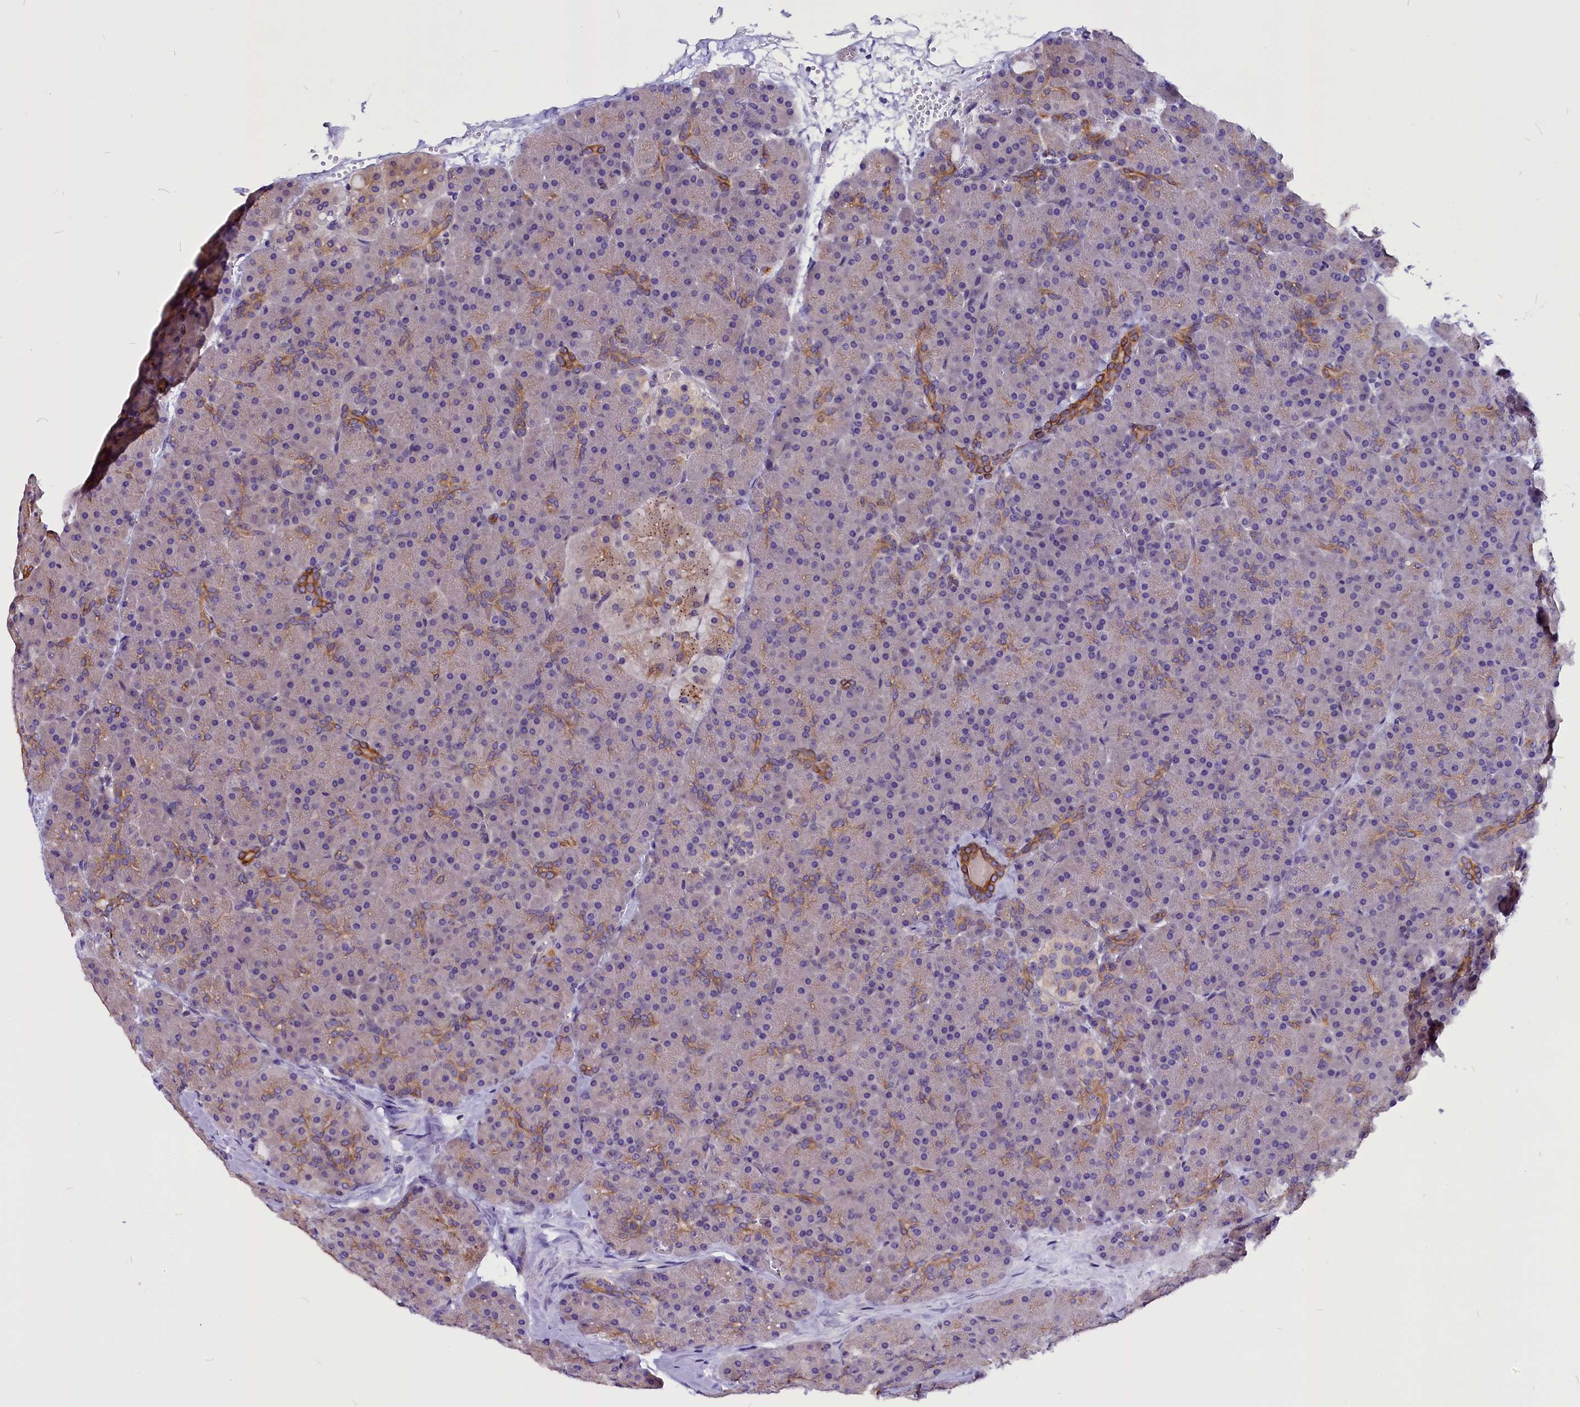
{"staining": {"intensity": "moderate", "quantity": "25%-75%", "location": "cytoplasmic/membranous"}, "tissue": "pancreas", "cell_type": "Exocrine glandular cells", "image_type": "normal", "snomed": [{"axis": "morphology", "description": "Normal tissue, NOS"}, {"axis": "topography", "description": "Pancreas"}], "caption": "Protein analysis of normal pancreas demonstrates moderate cytoplasmic/membranous positivity in approximately 25%-75% of exocrine glandular cells. The staining was performed using DAB (3,3'-diaminobenzidine) to visualize the protein expression in brown, while the nuclei were stained in blue with hematoxylin (Magnification: 20x).", "gene": "CEP170", "patient": {"sex": "male", "age": 36}}